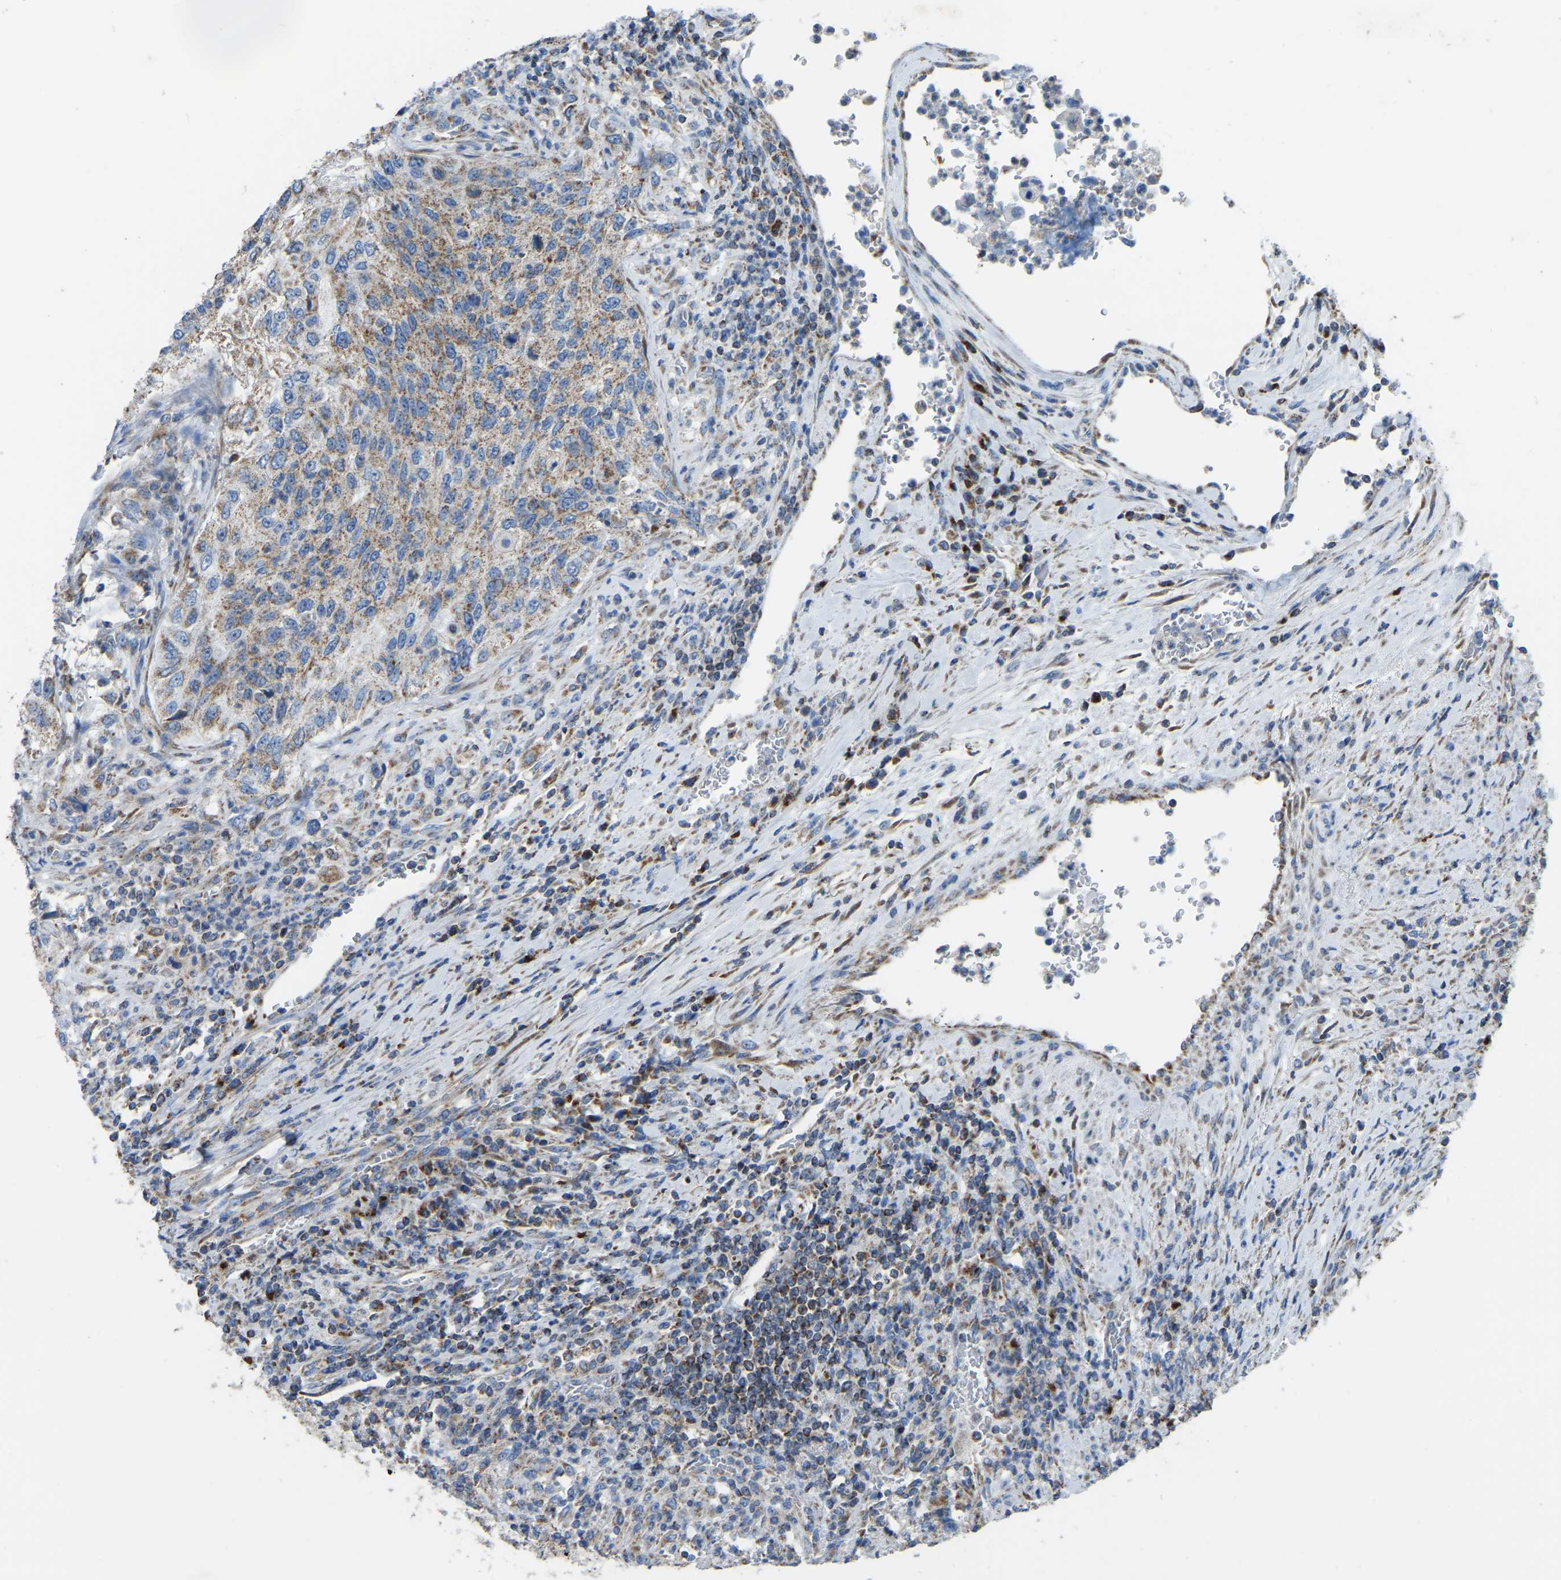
{"staining": {"intensity": "moderate", "quantity": ">75%", "location": "cytoplasmic/membranous"}, "tissue": "urothelial cancer", "cell_type": "Tumor cells", "image_type": "cancer", "snomed": [{"axis": "morphology", "description": "Urothelial carcinoma, High grade"}, {"axis": "topography", "description": "Urinary bladder"}], "caption": "This photomicrograph shows IHC staining of high-grade urothelial carcinoma, with medium moderate cytoplasmic/membranous expression in approximately >75% of tumor cells.", "gene": "ETFB", "patient": {"sex": "female", "age": 60}}